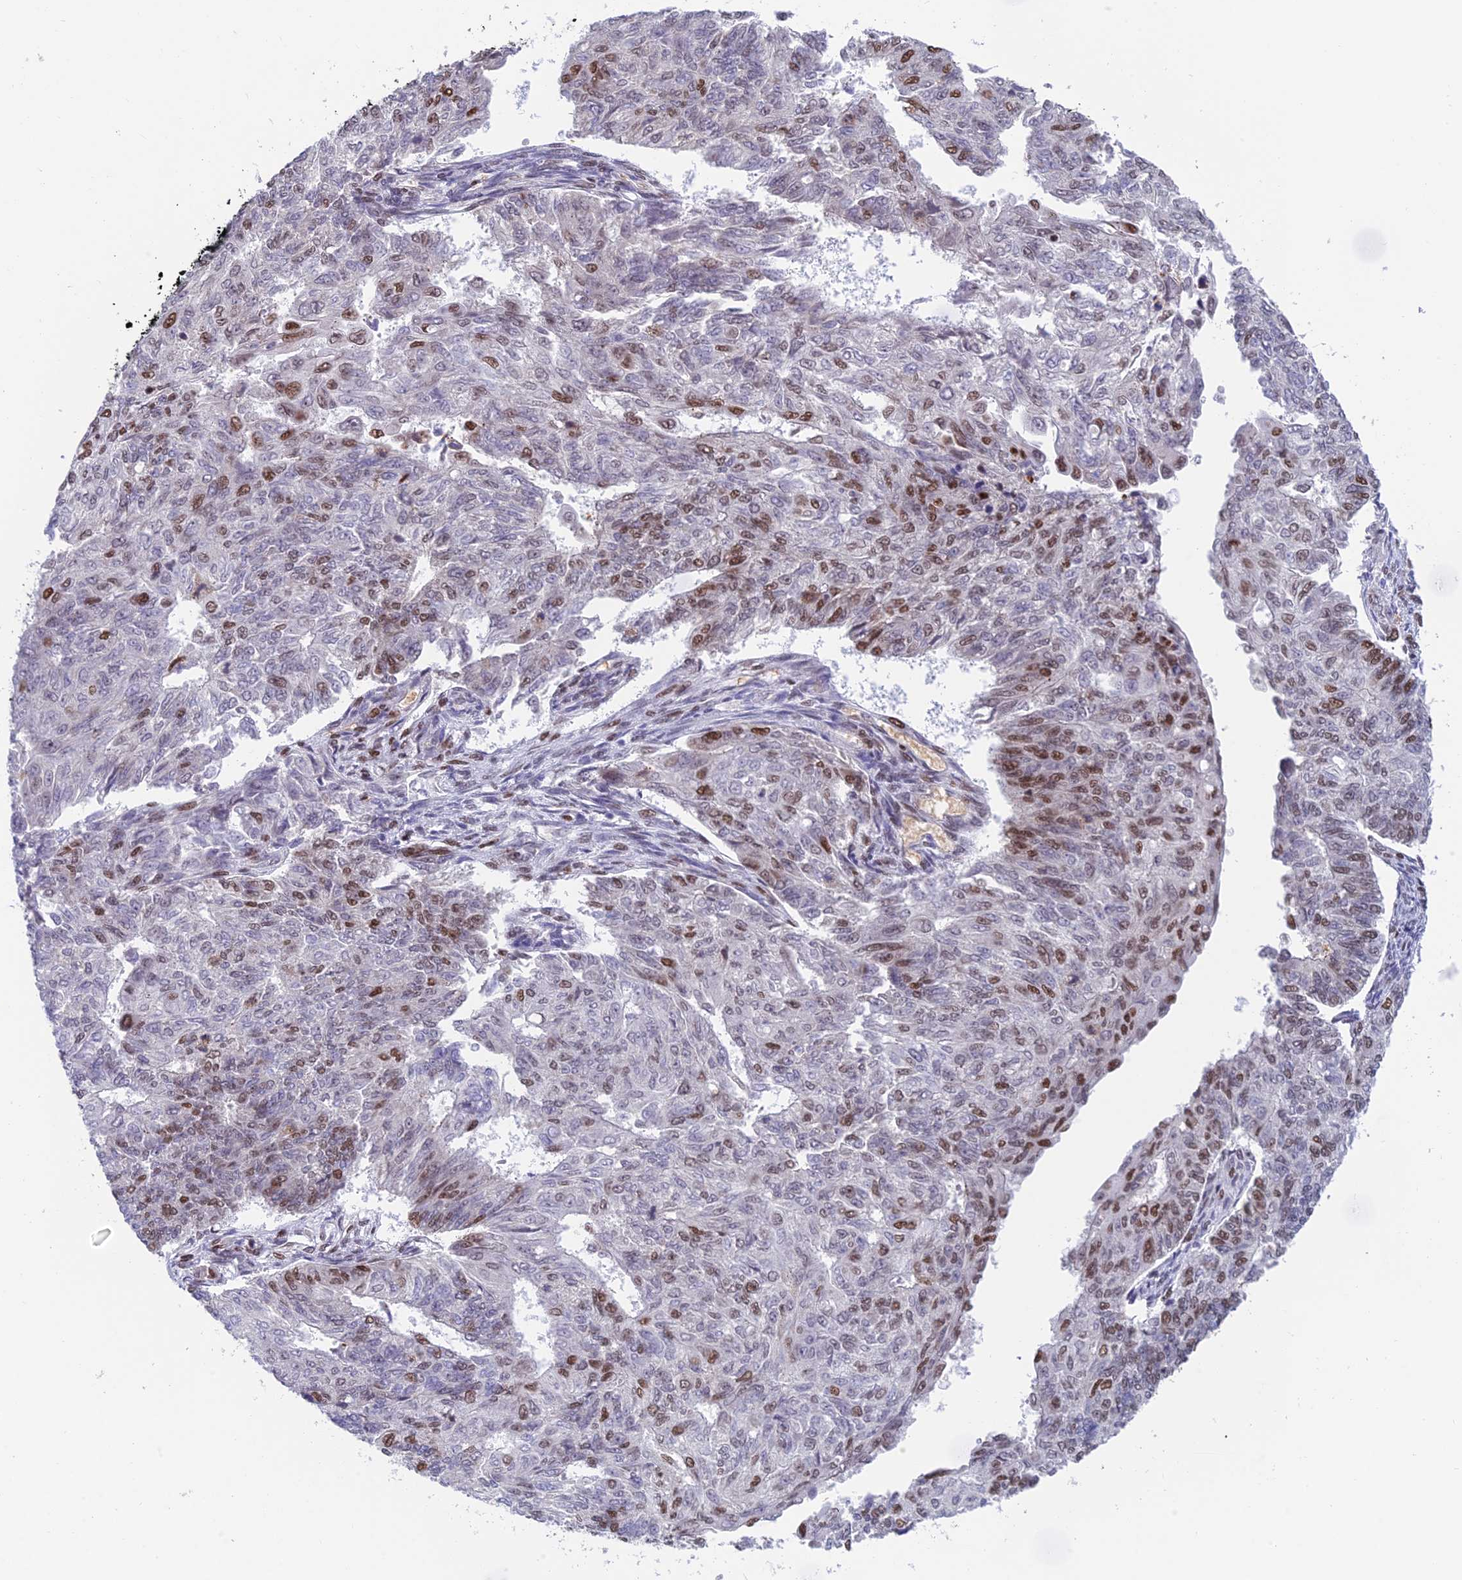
{"staining": {"intensity": "moderate", "quantity": "25%-75%", "location": "nuclear"}, "tissue": "endometrial cancer", "cell_type": "Tumor cells", "image_type": "cancer", "snomed": [{"axis": "morphology", "description": "Adenocarcinoma, NOS"}, {"axis": "topography", "description": "Endometrium"}], "caption": "Human endometrial adenocarcinoma stained with a brown dye displays moderate nuclear positive expression in approximately 25%-75% of tumor cells.", "gene": "EEF1AKMT3", "patient": {"sex": "female", "age": 32}}